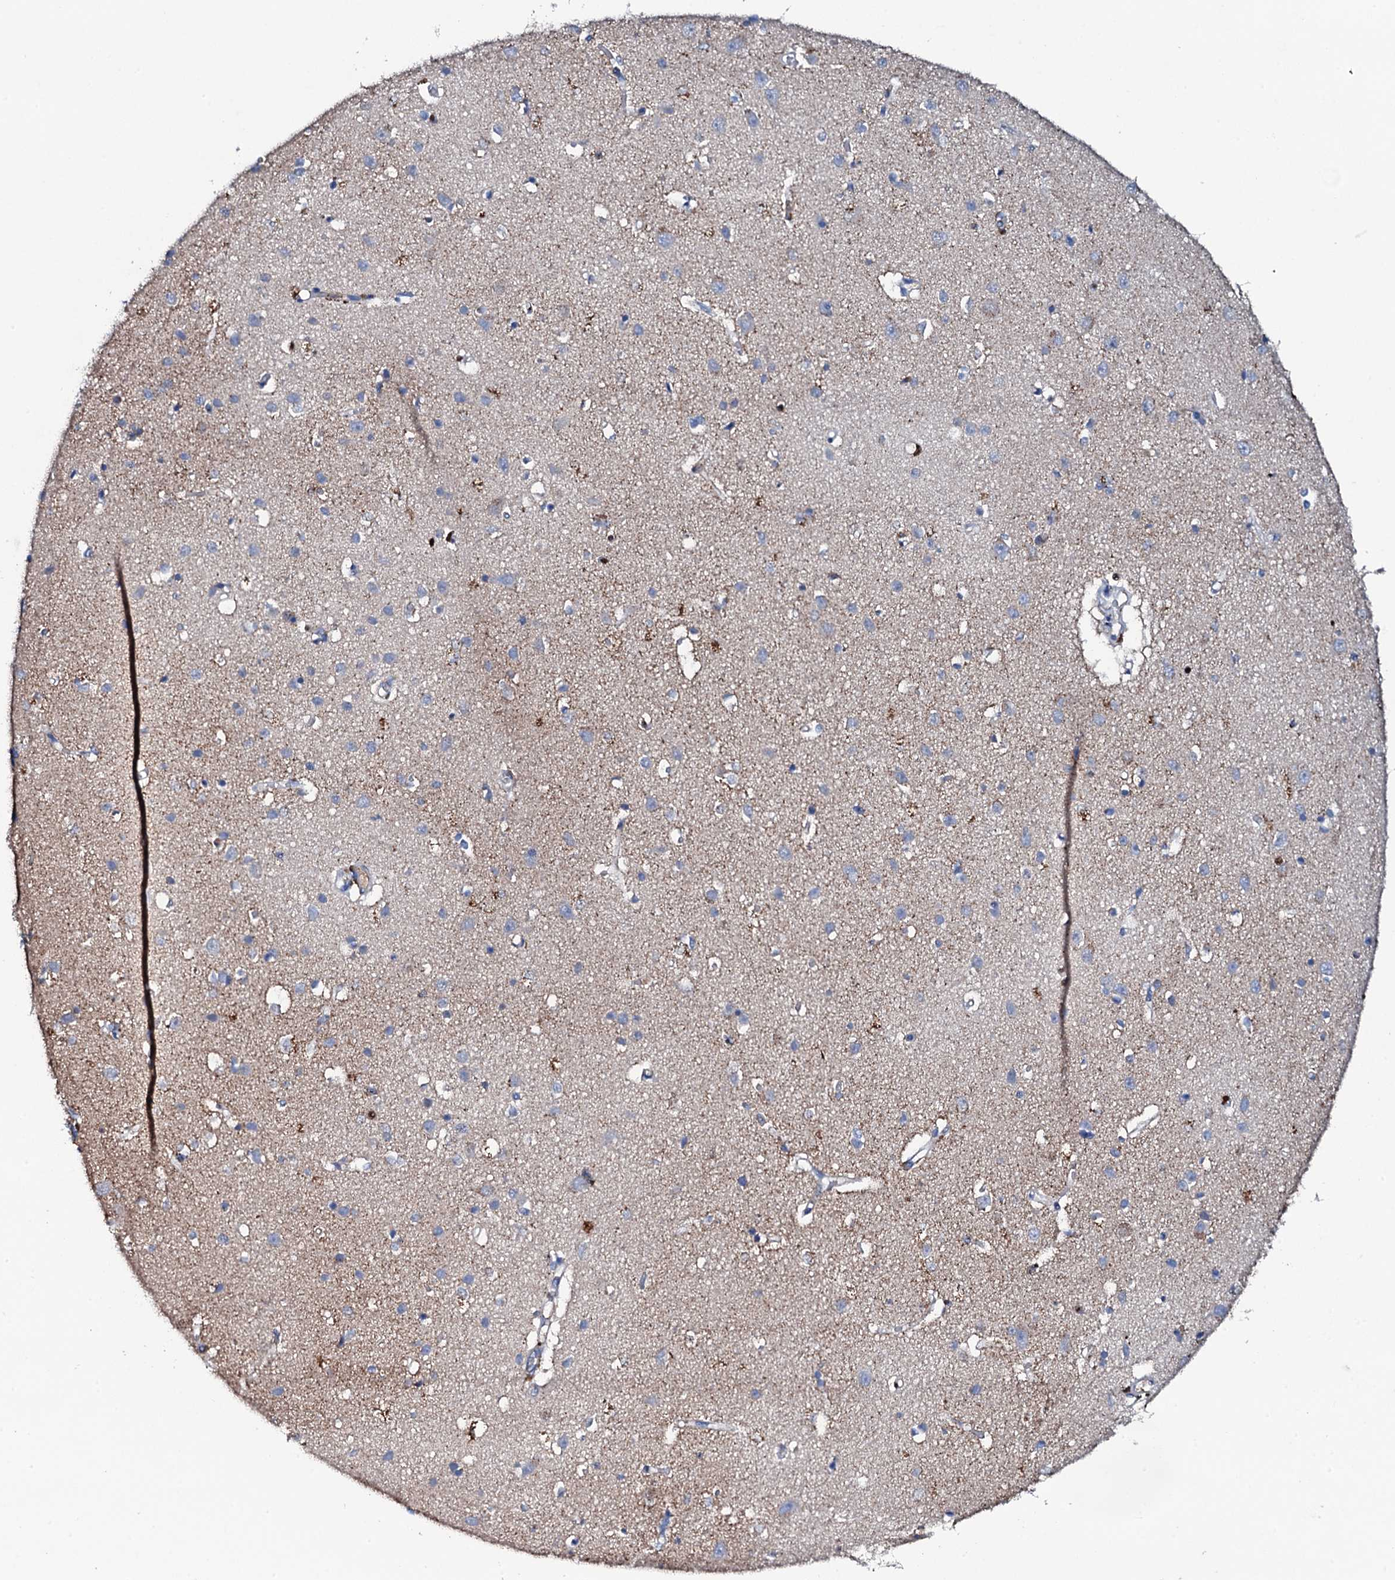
{"staining": {"intensity": "negative", "quantity": "none", "location": "none"}, "tissue": "cerebral cortex", "cell_type": "Endothelial cells", "image_type": "normal", "snomed": [{"axis": "morphology", "description": "Normal tissue, NOS"}, {"axis": "topography", "description": "Cerebral cortex"}], "caption": "Endothelial cells are negative for brown protein staining in normal cerebral cortex. The staining is performed using DAB brown chromogen with nuclei counter-stained in using hematoxylin.", "gene": "MS4A4E", "patient": {"sex": "female", "age": 64}}